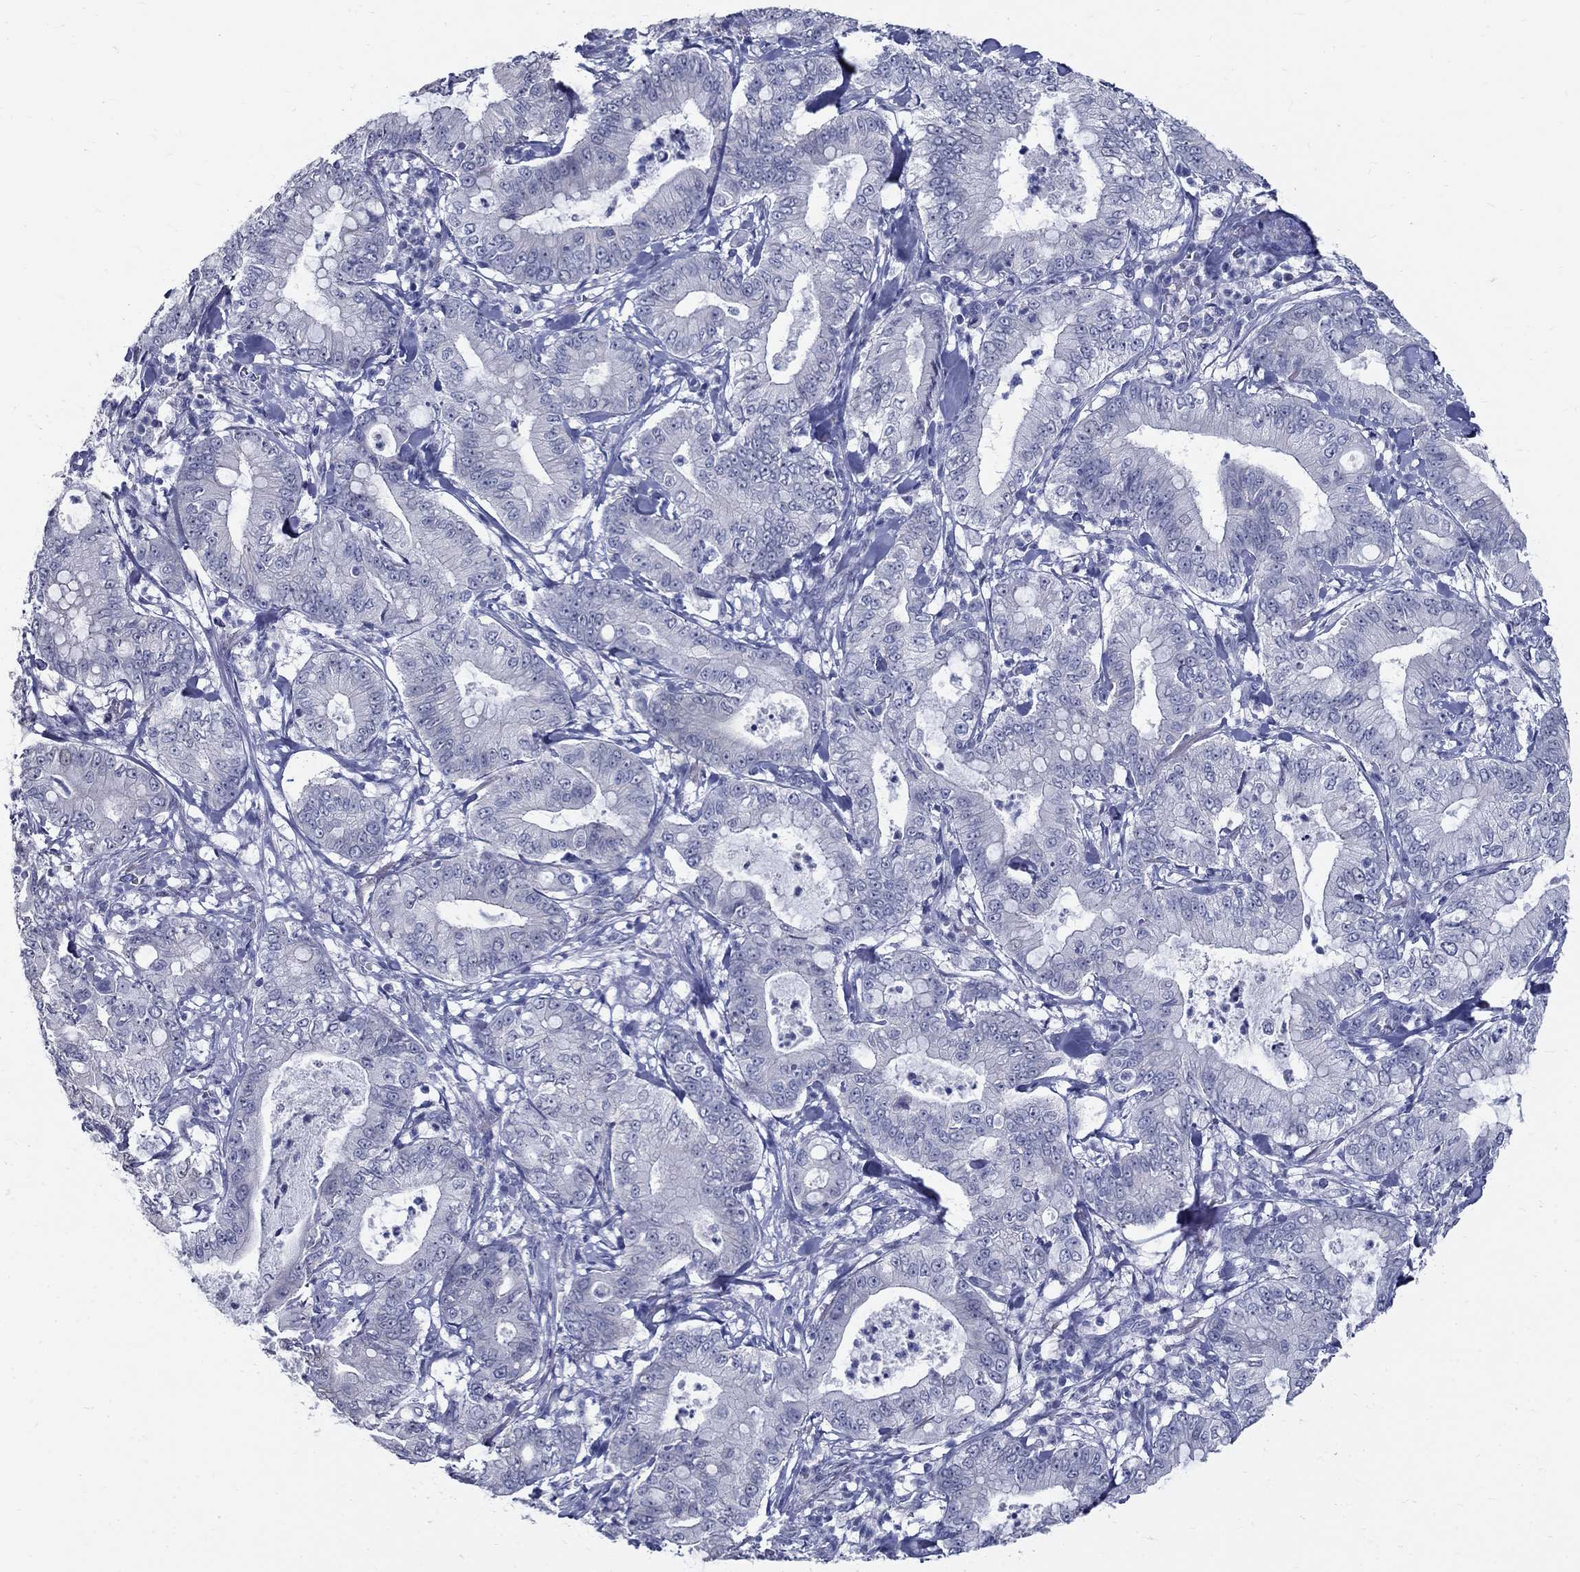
{"staining": {"intensity": "negative", "quantity": "none", "location": "none"}, "tissue": "pancreatic cancer", "cell_type": "Tumor cells", "image_type": "cancer", "snomed": [{"axis": "morphology", "description": "Adenocarcinoma, NOS"}, {"axis": "topography", "description": "Pancreas"}], "caption": "There is no significant positivity in tumor cells of pancreatic cancer. (Immunohistochemistry (ihc), brightfield microscopy, high magnification).", "gene": "GUCA1A", "patient": {"sex": "male", "age": 71}}